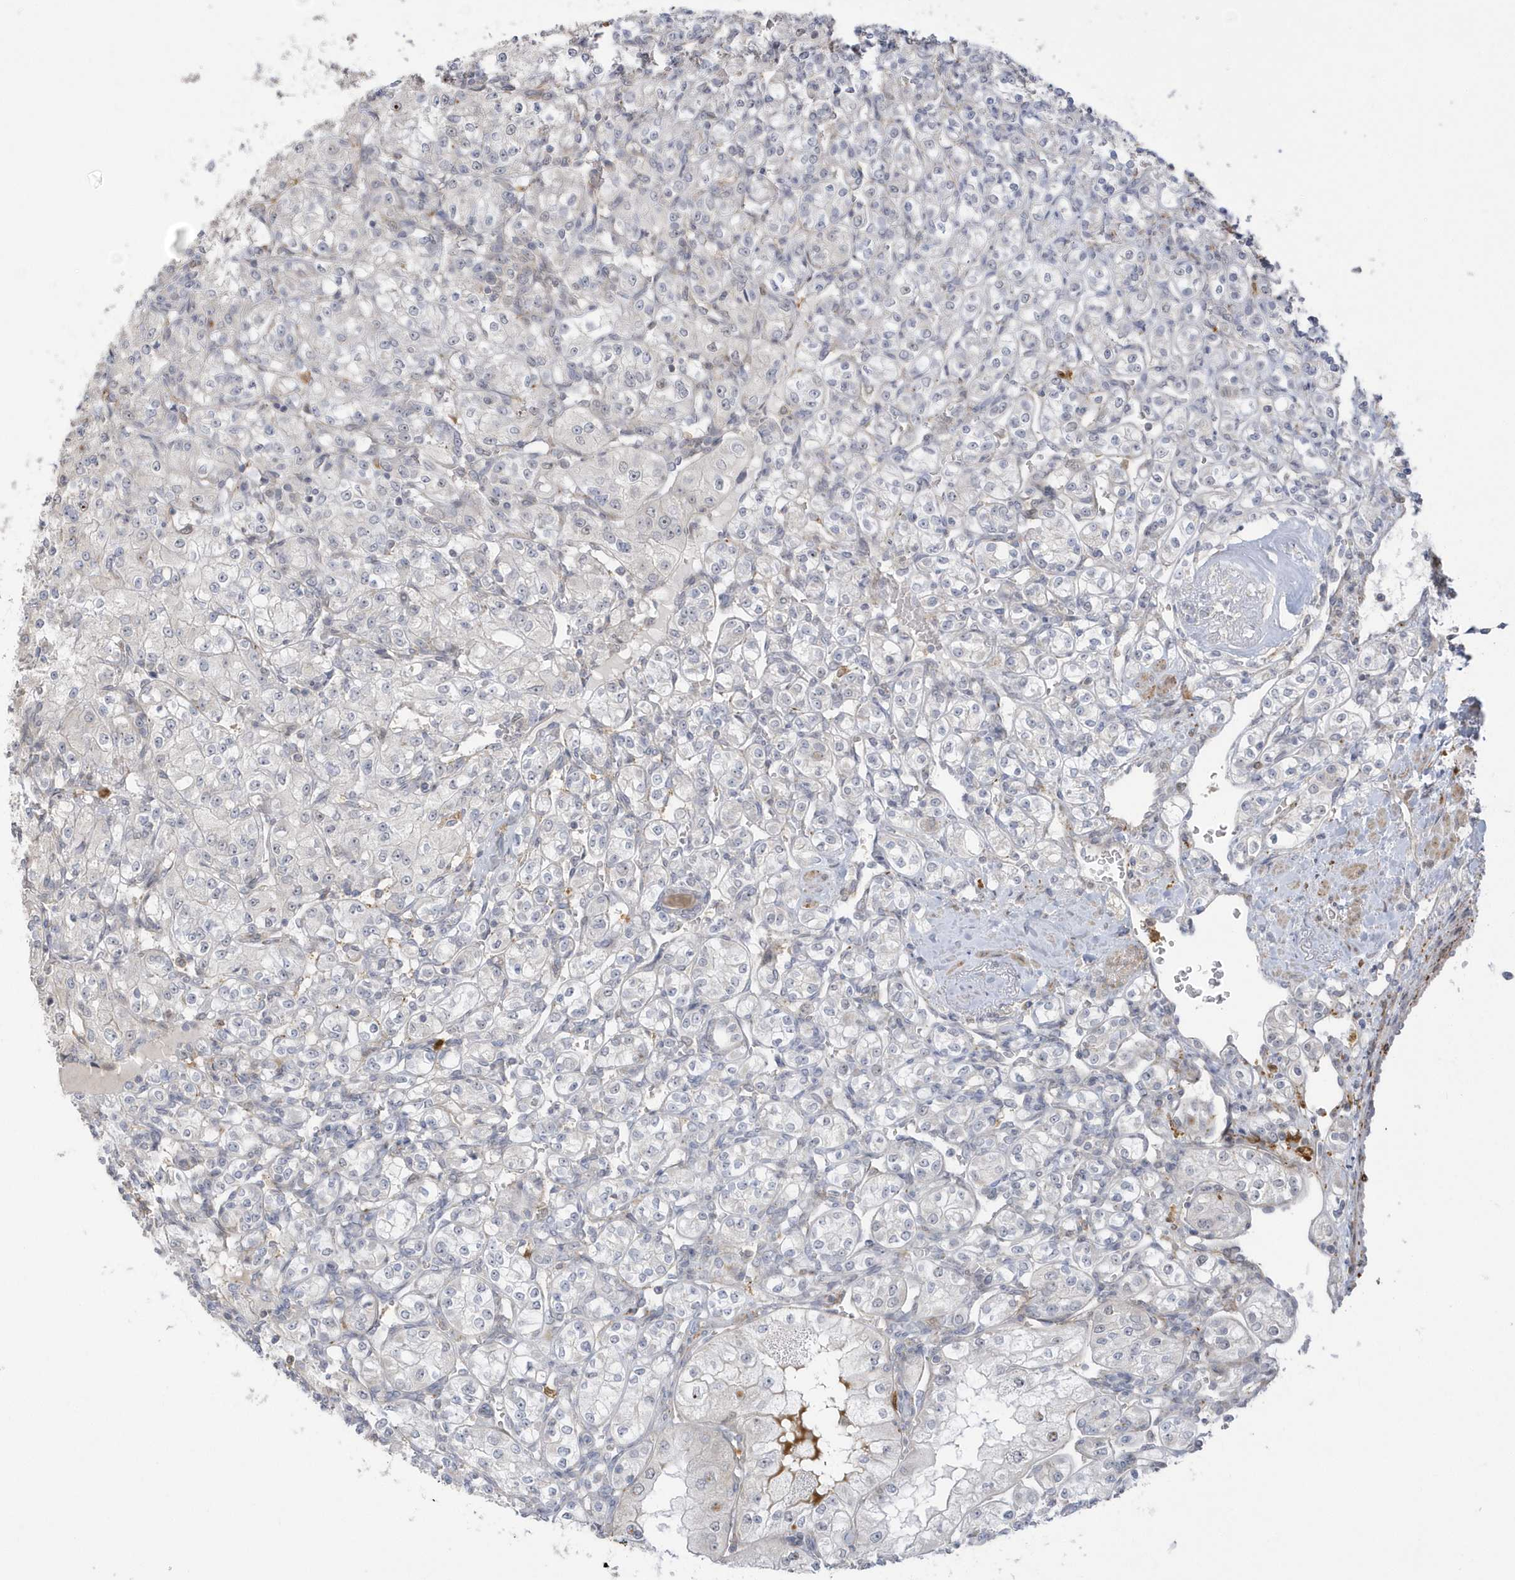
{"staining": {"intensity": "negative", "quantity": "none", "location": "none"}, "tissue": "renal cancer", "cell_type": "Tumor cells", "image_type": "cancer", "snomed": [{"axis": "morphology", "description": "Adenocarcinoma, NOS"}, {"axis": "topography", "description": "Kidney"}], "caption": "Renal adenocarcinoma was stained to show a protein in brown. There is no significant expression in tumor cells. (Immunohistochemistry, brightfield microscopy, high magnification).", "gene": "NAF1", "patient": {"sex": "male", "age": 77}}